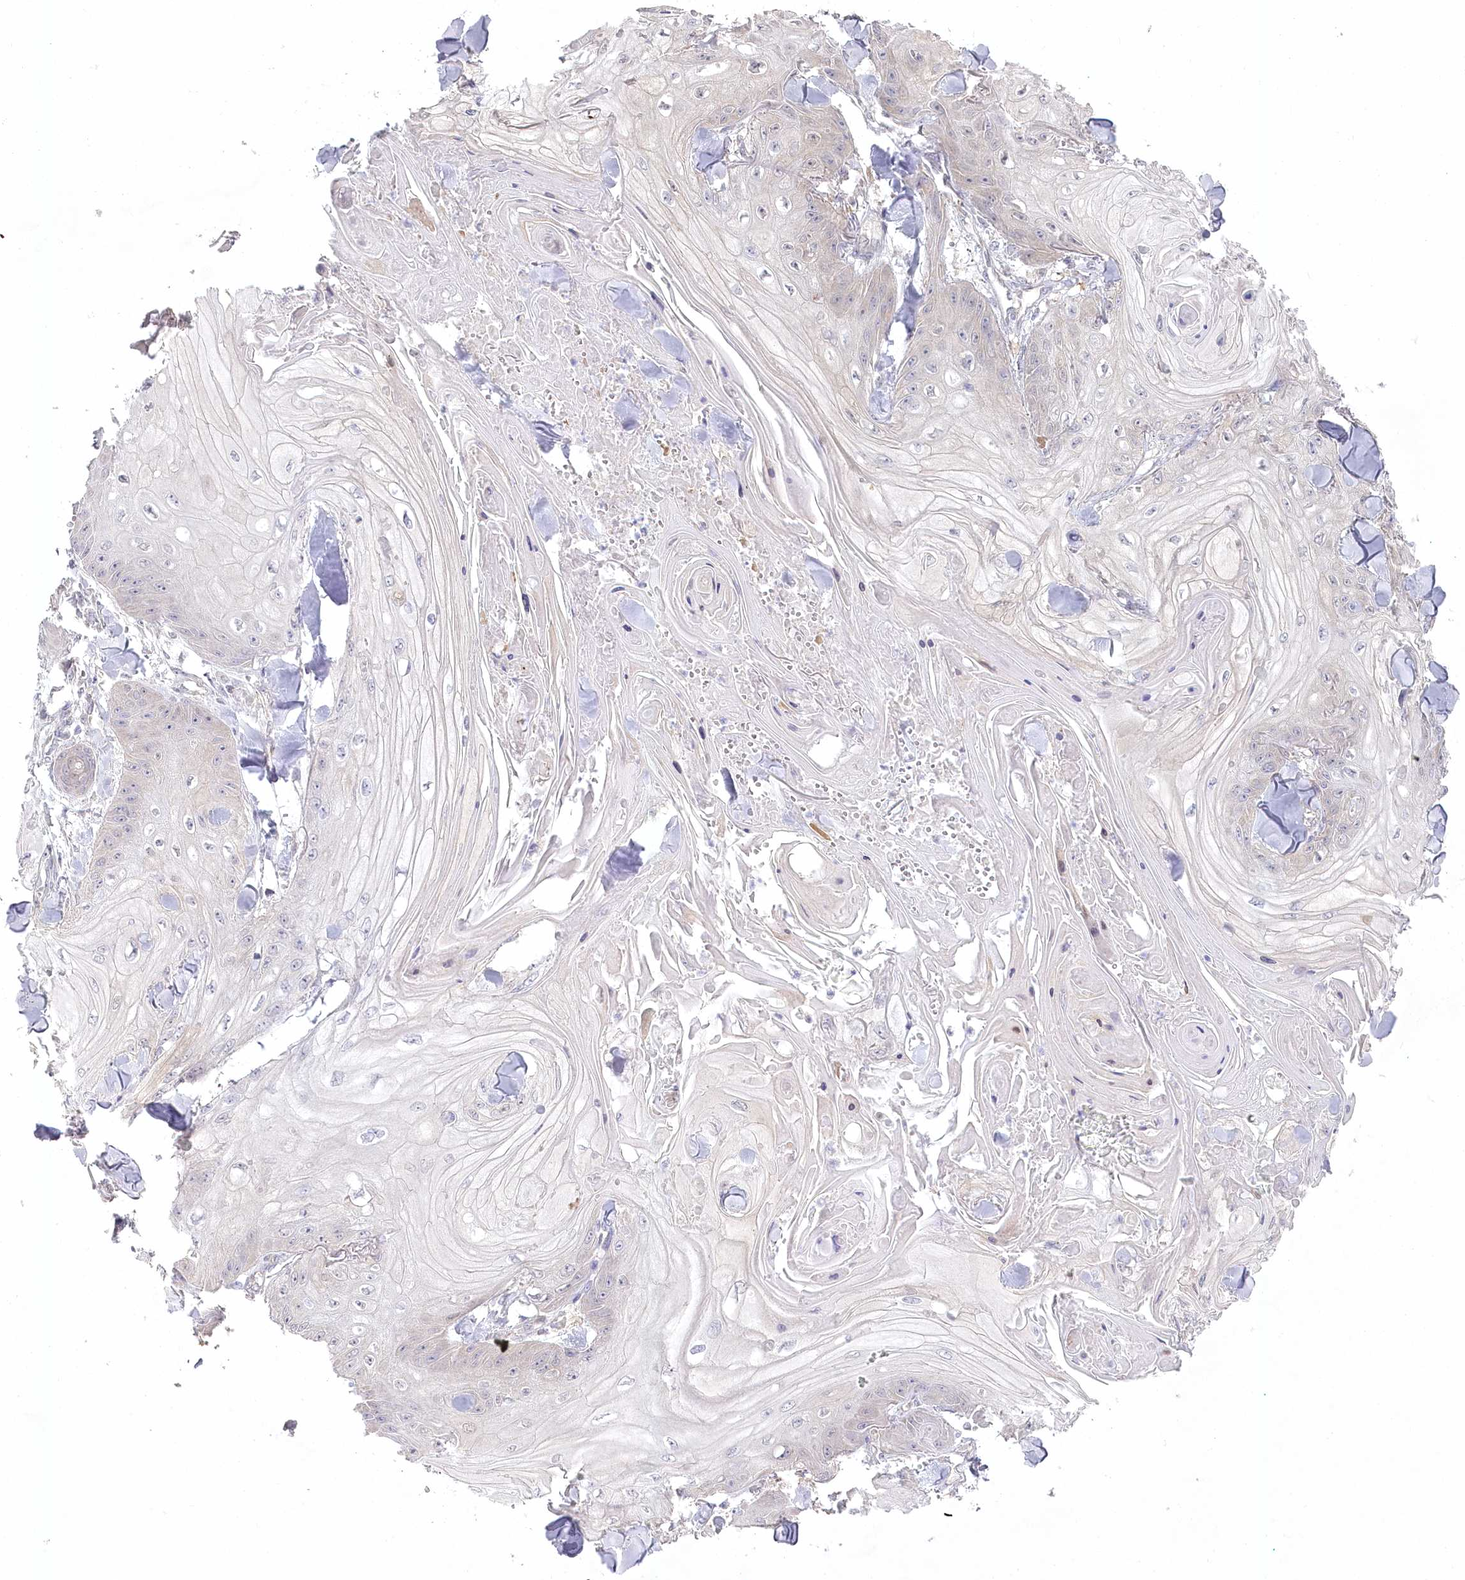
{"staining": {"intensity": "negative", "quantity": "none", "location": "none"}, "tissue": "skin cancer", "cell_type": "Tumor cells", "image_type": "cancer", "snomed": [{"axis": "morphology", "description": "Squamous cell carcinoma, NOS"}, {"axis": "topography", "description": "Skin"}], "caption": "IHC photomicrograph of squamous cell carcinoma (skin) stained for a protein (brown), which exhibits no staining in tumor cells. (Brightfield microscopy of DAB immunohistochemistry (IHC) at high magnification).", "gene": "AAMDC", "patient": {"sex": "male", "age": 74}}